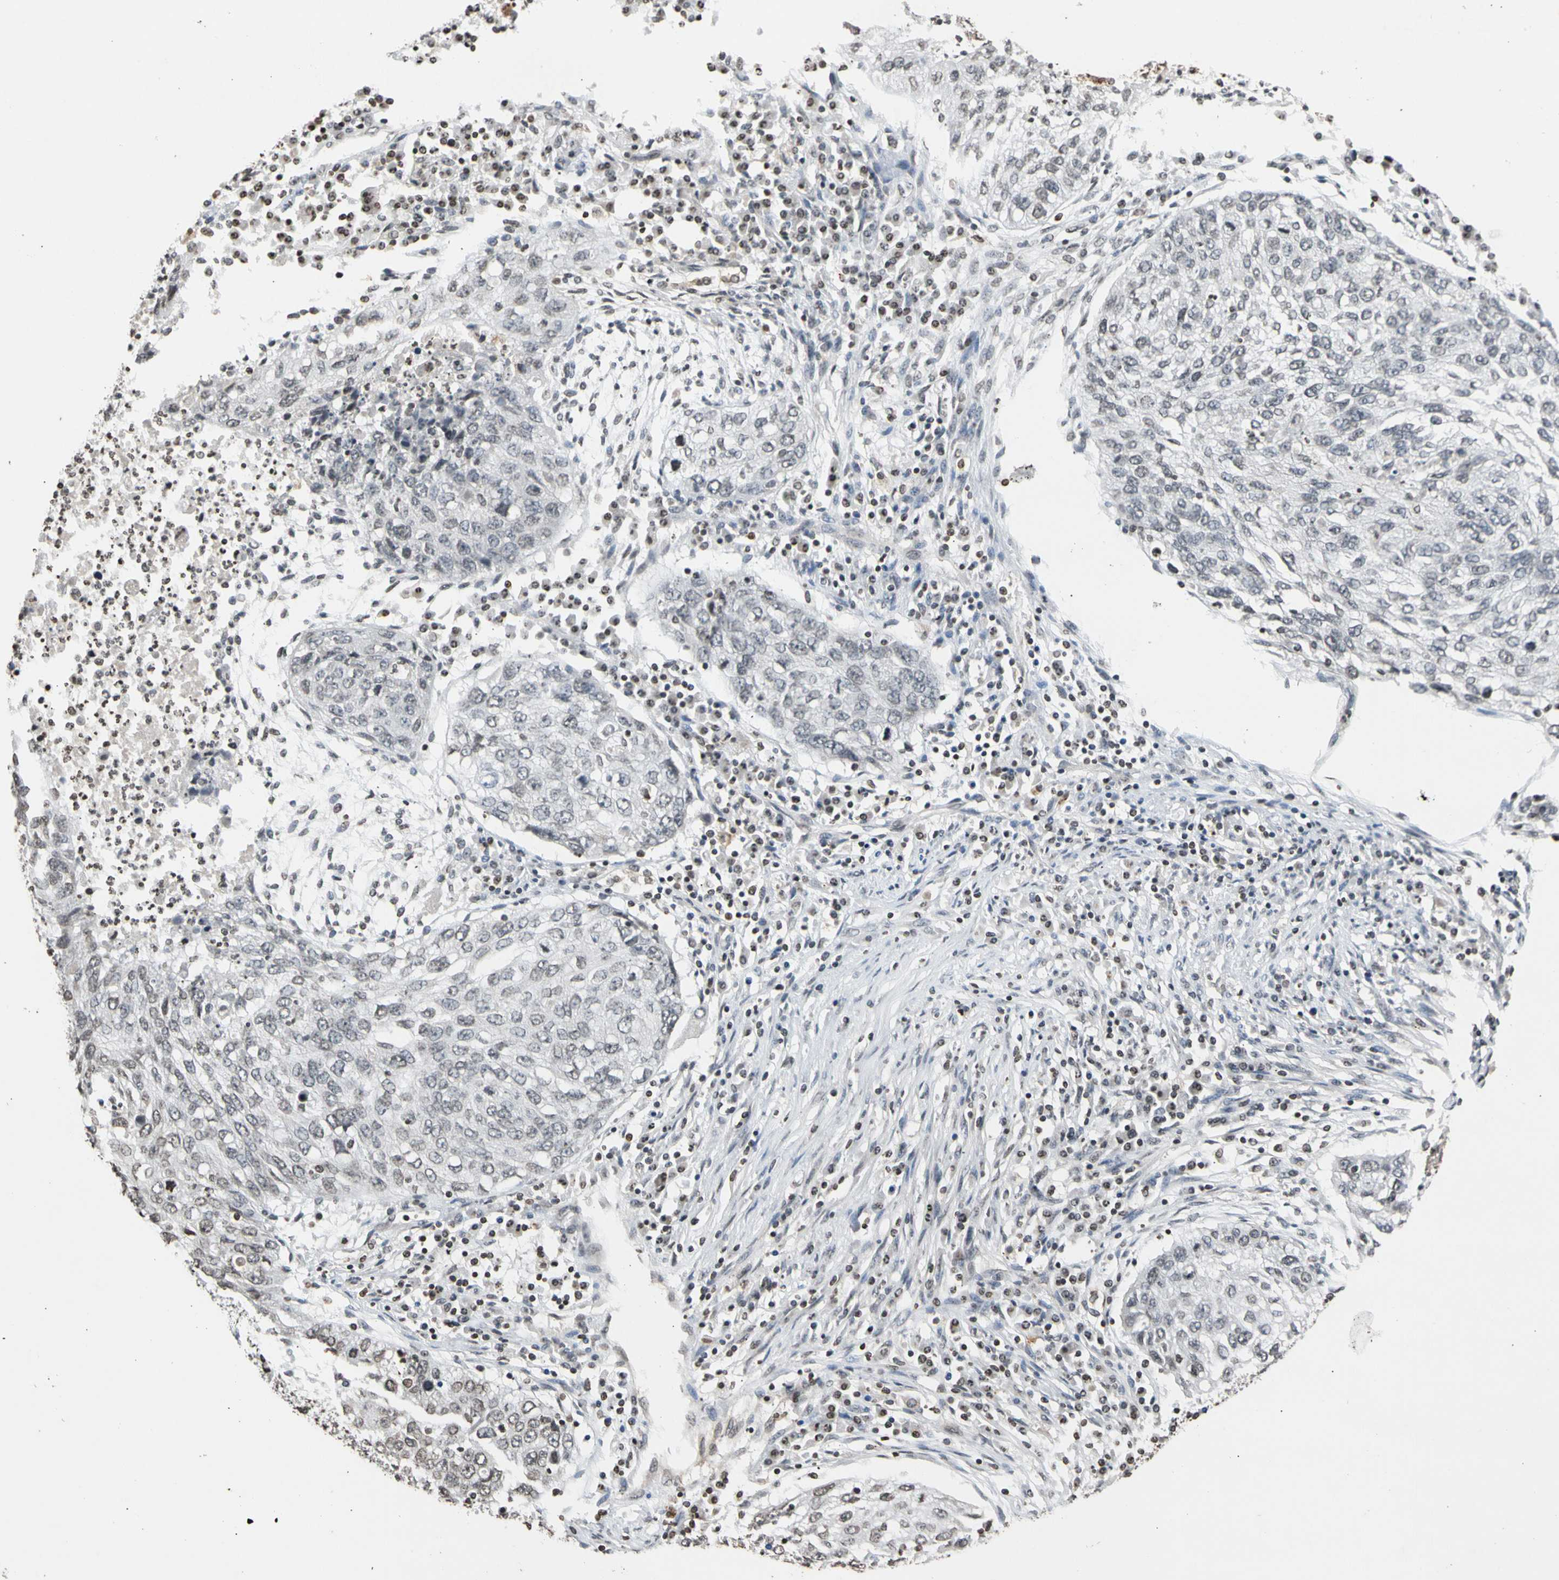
{"staining": {"intensity": "negative", "quantity": "none", "location": "none"}, "tissue": "lung cancer", "cell_type": "Tumor cells", "image_type": "cancer", "snomed": [{"axis": "morphology", "description": "Squamous cell carcinoma, NOS"}, {"axis": "topography", "description": "Lung"}], "caption": "Immunohistochemistry (IHC) histopathology image of neoplastic tissue: squamous cell carcinoma (lung) stained with DAB (3,3'-diaminobenzidine) reveals no significant protein expression in tumor cells. (Brightfield microscopy of DAB immunohistochemistry at high magnification).", "gene": "GPX4", "patient": {"sex": "female", "age": 63}}